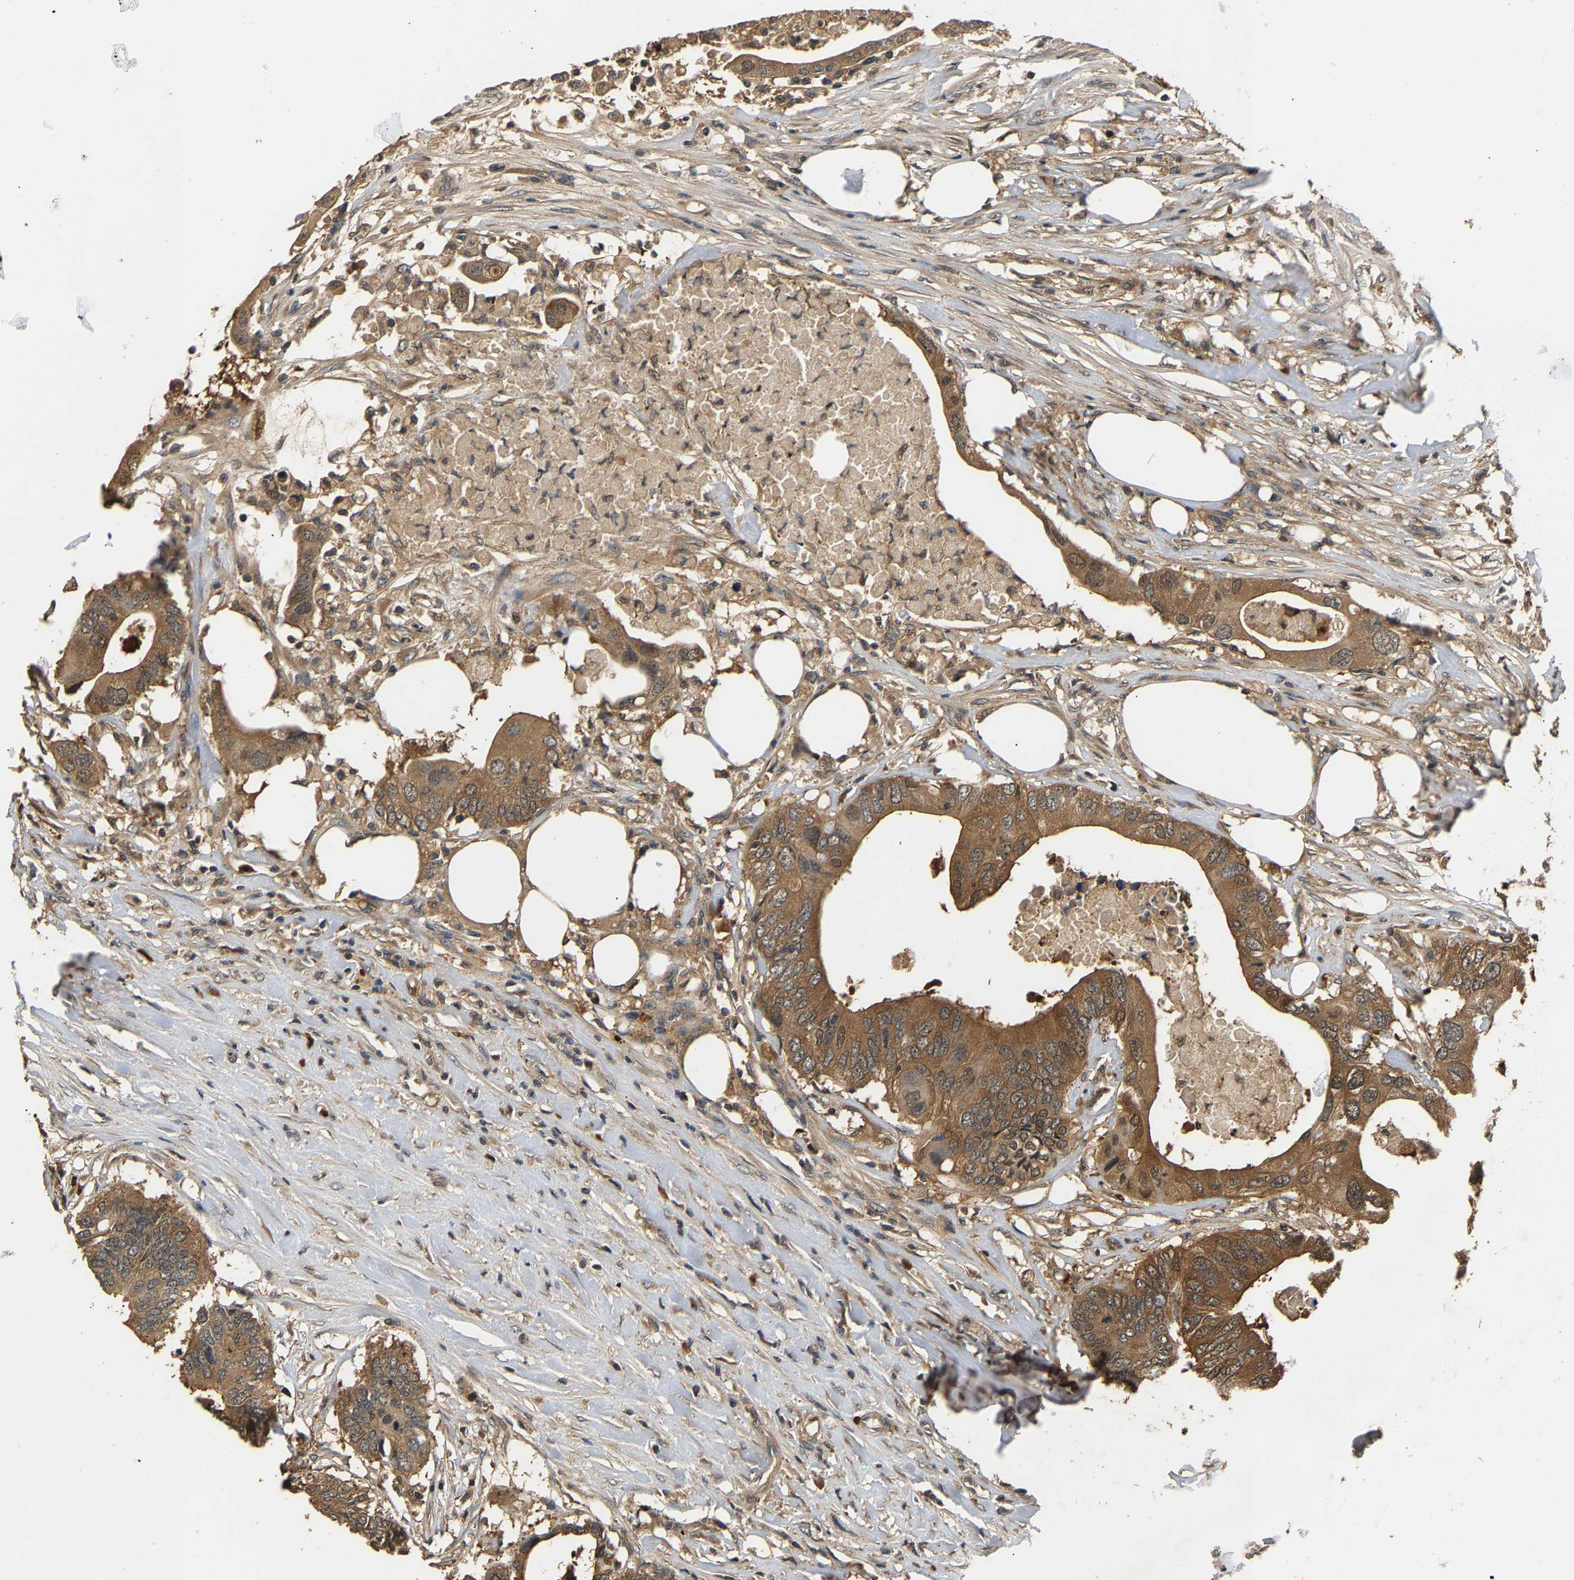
{"staining": {"intensity": "moderate", "quantity": ">75%", "location": "cytoplasmic/membranous"}, "tissue": "colorectal cancer", "cell_type": "Tumor cells", "image_type": "cancer", "snomed": [{"axis": "morphology", "description": "Adenocarcinoma, NOS"}, {"axis": "topography", "description": "Colon"}], "caption": "Colorectal cancer stained with a brown dye shows moderate cytoplasmic/membranous positive expression in approximately >75% of tumor cells.", "gene": "GPI", "patient": {"sex": "male", "age": 71}}